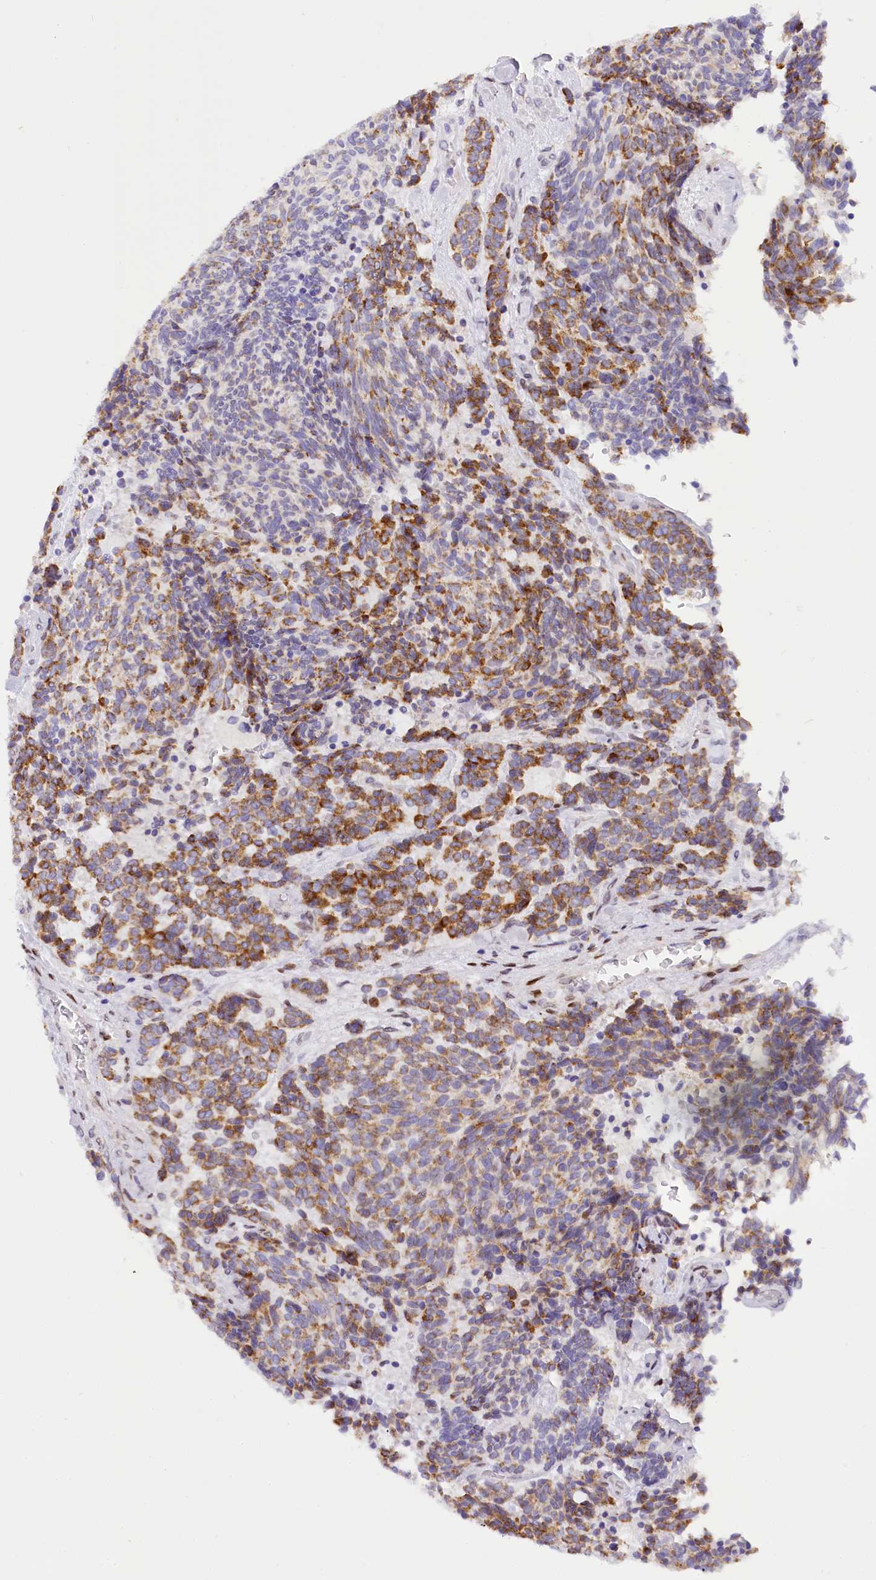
{"staining": {"intensity": "moderate", "quantity": ">75%", "location": "cytoplasmic/membranous"}, "tissue": "carcinoid", "cell_type": "Tumor cells", "image_type": "cancer", "snomed": [{"axis": "morphology", "description": "Carcinoid, malignant, NOS"}, {"axis": "topography", "description": "Pancreas"}], "caption": "Protein analysis of carcinoid (malignant) tissue shows moderate cytoplasmic/membranous staining in approximately >75% of tumor cells. (brown staining indicates protein expression, while blue staining denotes nuclei).", "gene": "PPIP5K2", "patient": {"sex": "female", "age": 54}}